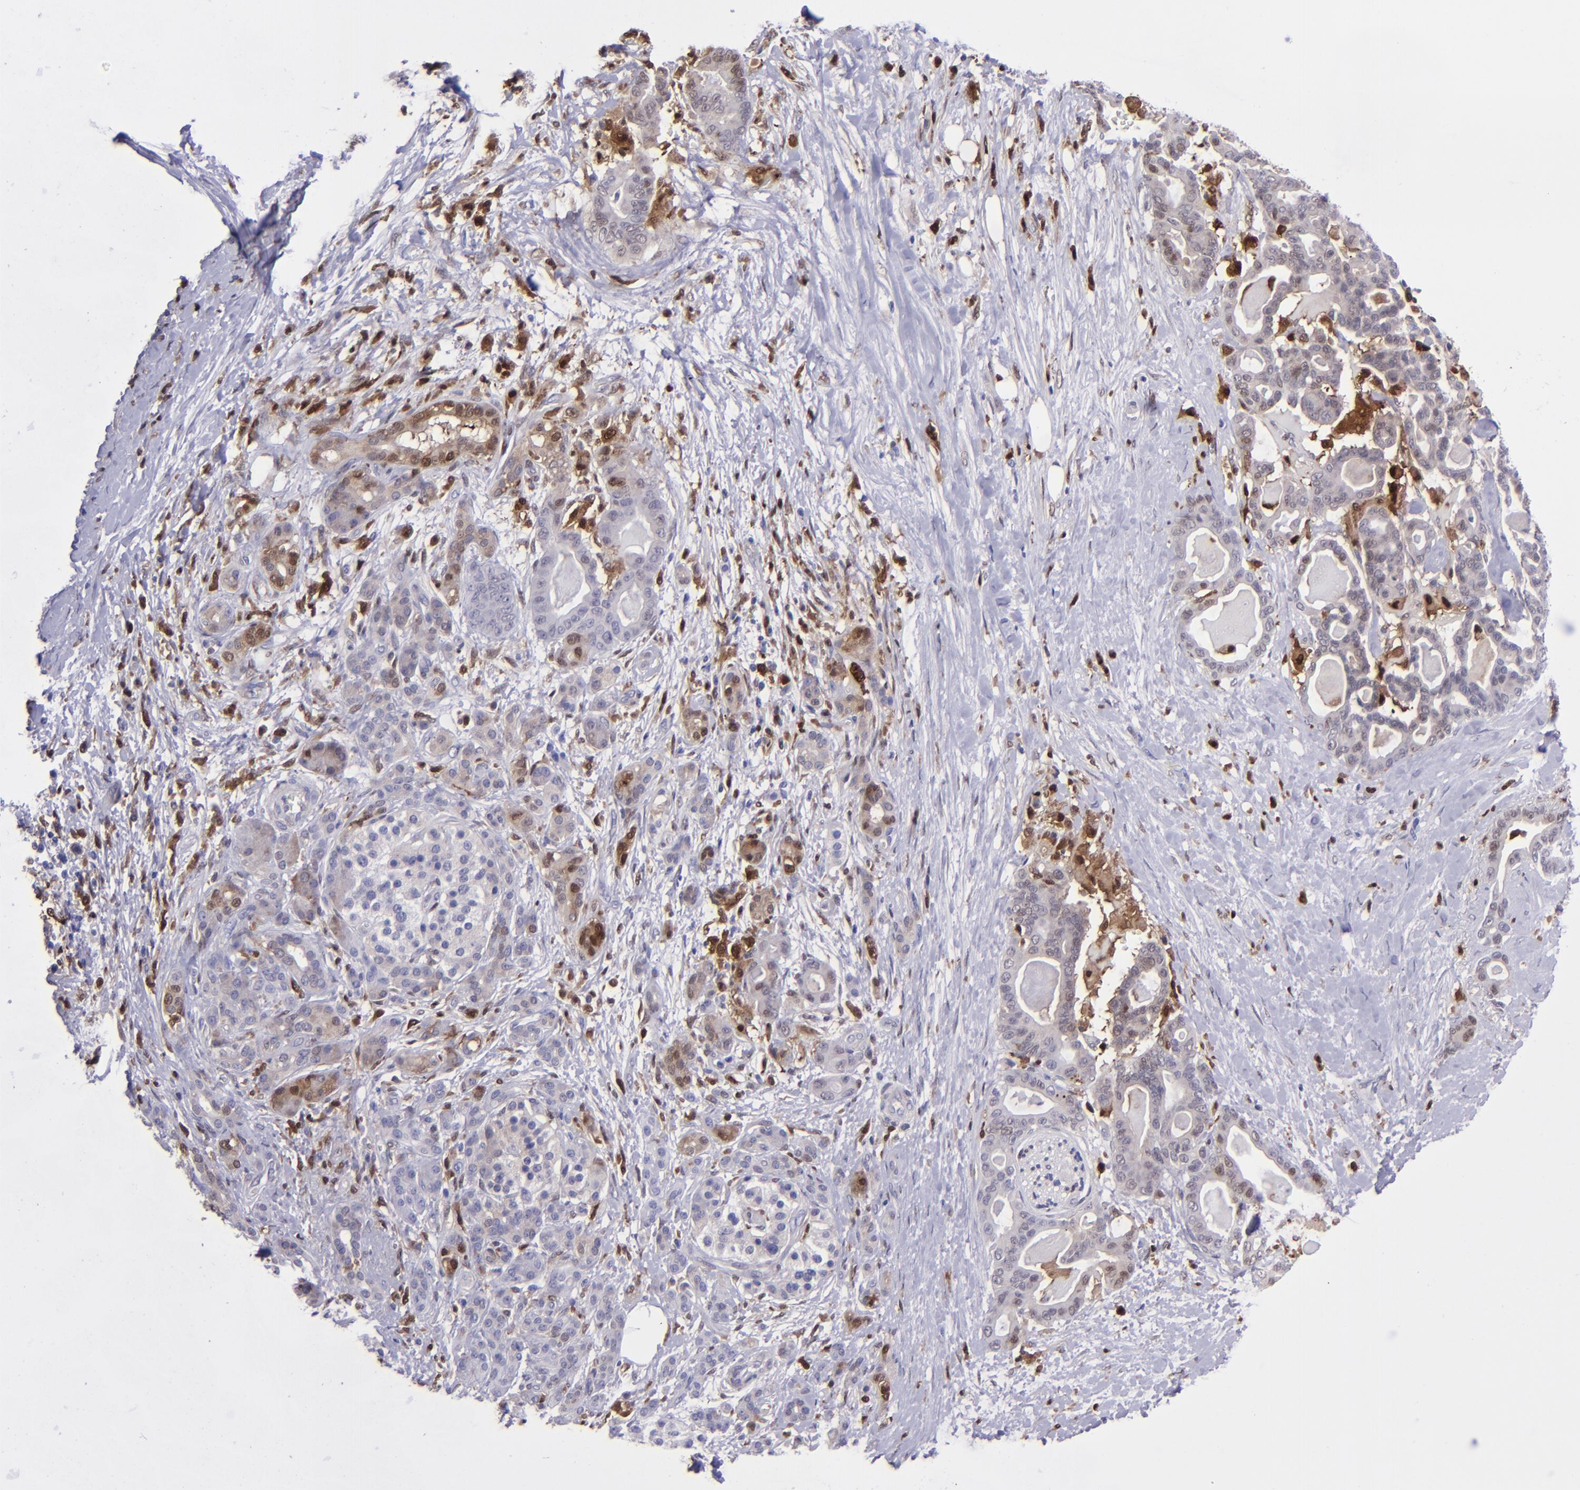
{"staining": {"intensity": "moderate", "quantity": "<25%", "location": "cytoplasmic/membranous,nuclear"}, "tissue": "pancreatic cancer", "cell_type": "Tumor cells", "image_type": "cancer", "snomed": [{"axis": "morphology", "description": "Adenocarcinoma, NOS"}, {"axis": "topography", "description": "Pancreas"}], "caption": "Adenocarcinoma (pancreatic) stained for a protein exhibits moderate cytoplasmic/membranous and nuclear positivity in tumor cells.", "gene": "TYMP", "patient": {"sex": "male", "age": 63}}